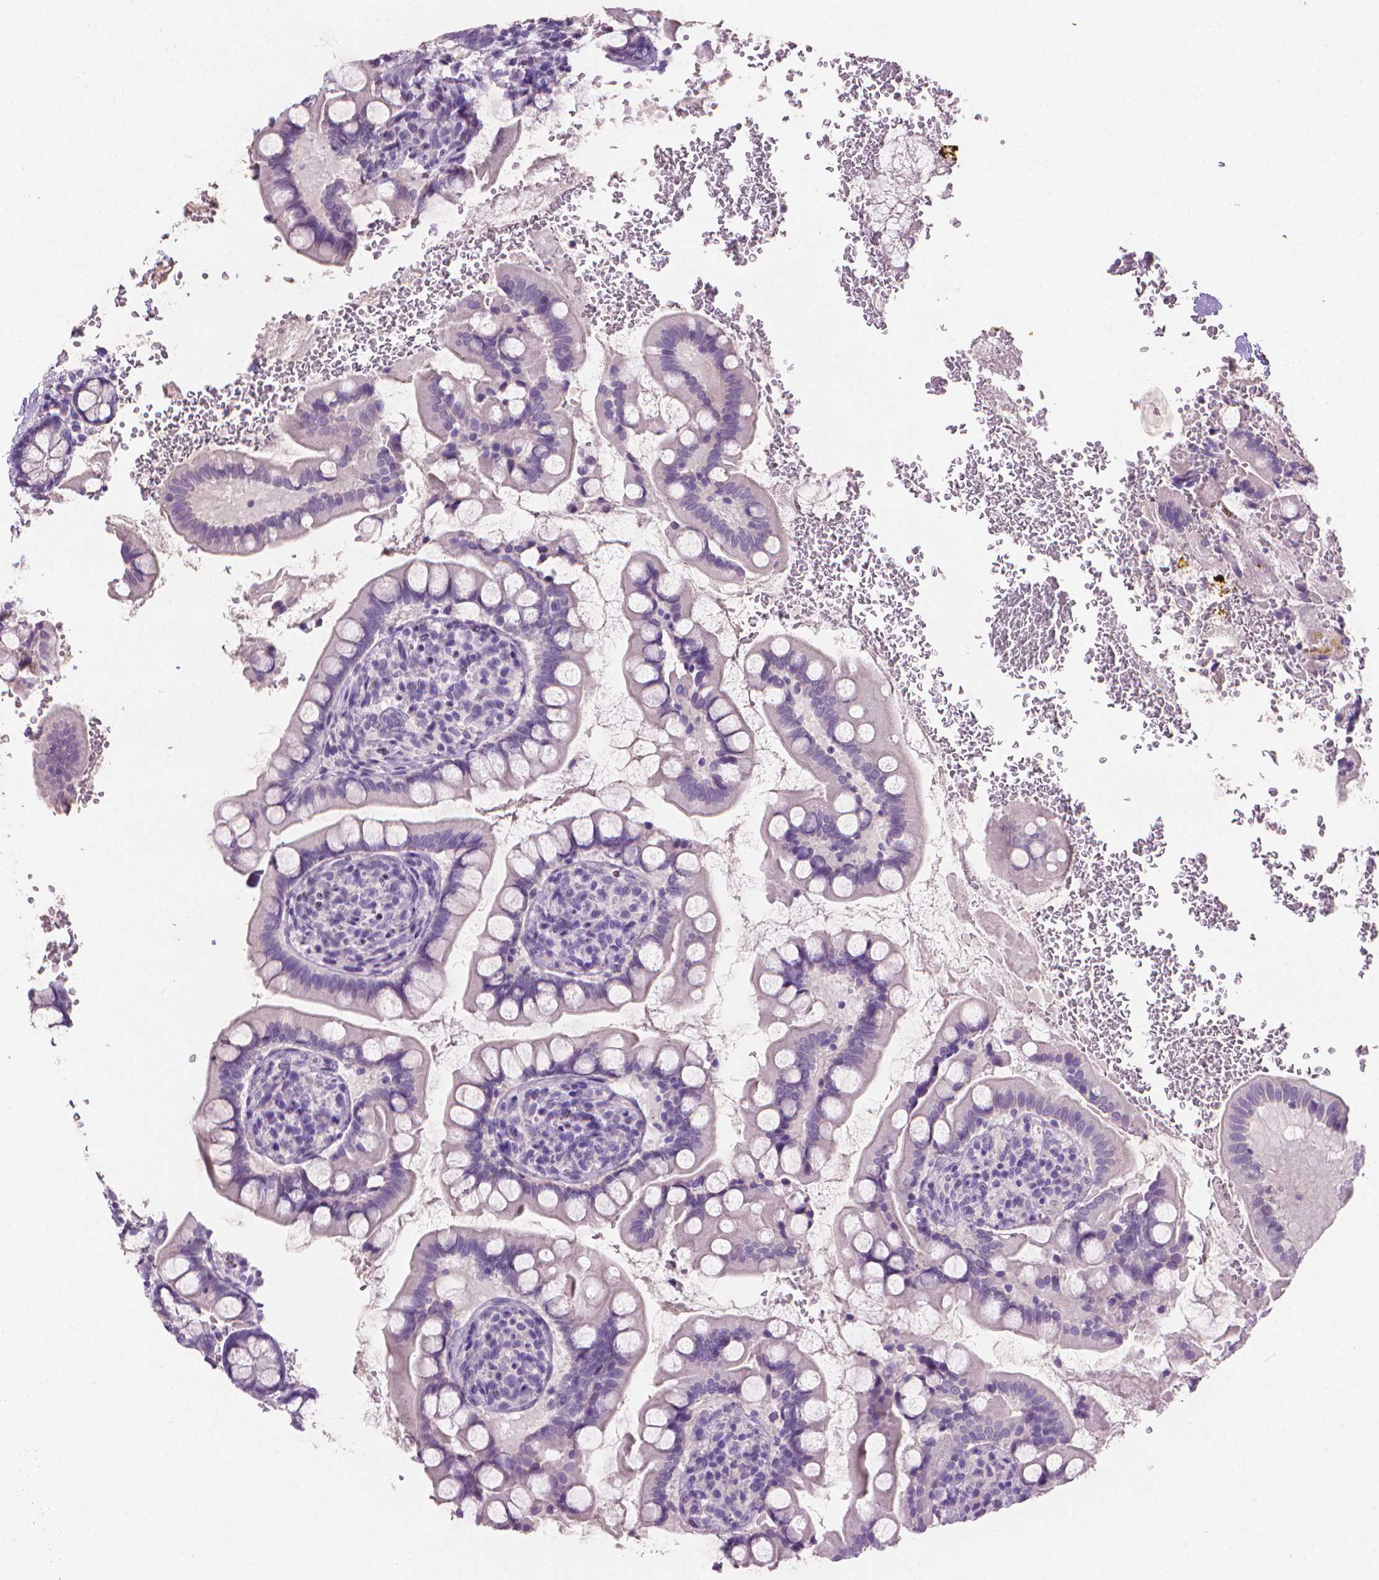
{"staining": {"intensity": "negative", "quantity": "none", "location": "none"}, "tissue": "small intestine", "cell_type": "Glandular cells", "image_type": "normal", "snomed": [{"axis": "morphology", "description": "Normal tissue, NOS"}, {"axis": "topography", "description": "Small intestine"}], "caption": "Immunohistochemistry (IHC) of benign small intestine shows no staining in glandular cells. (DAB (3,3'-diaminobenzidine) IHC visualized using brightfield microscopy, high magnification).", "gene": "TNNI2", "patient": {"sex": "female", "age": 56}}